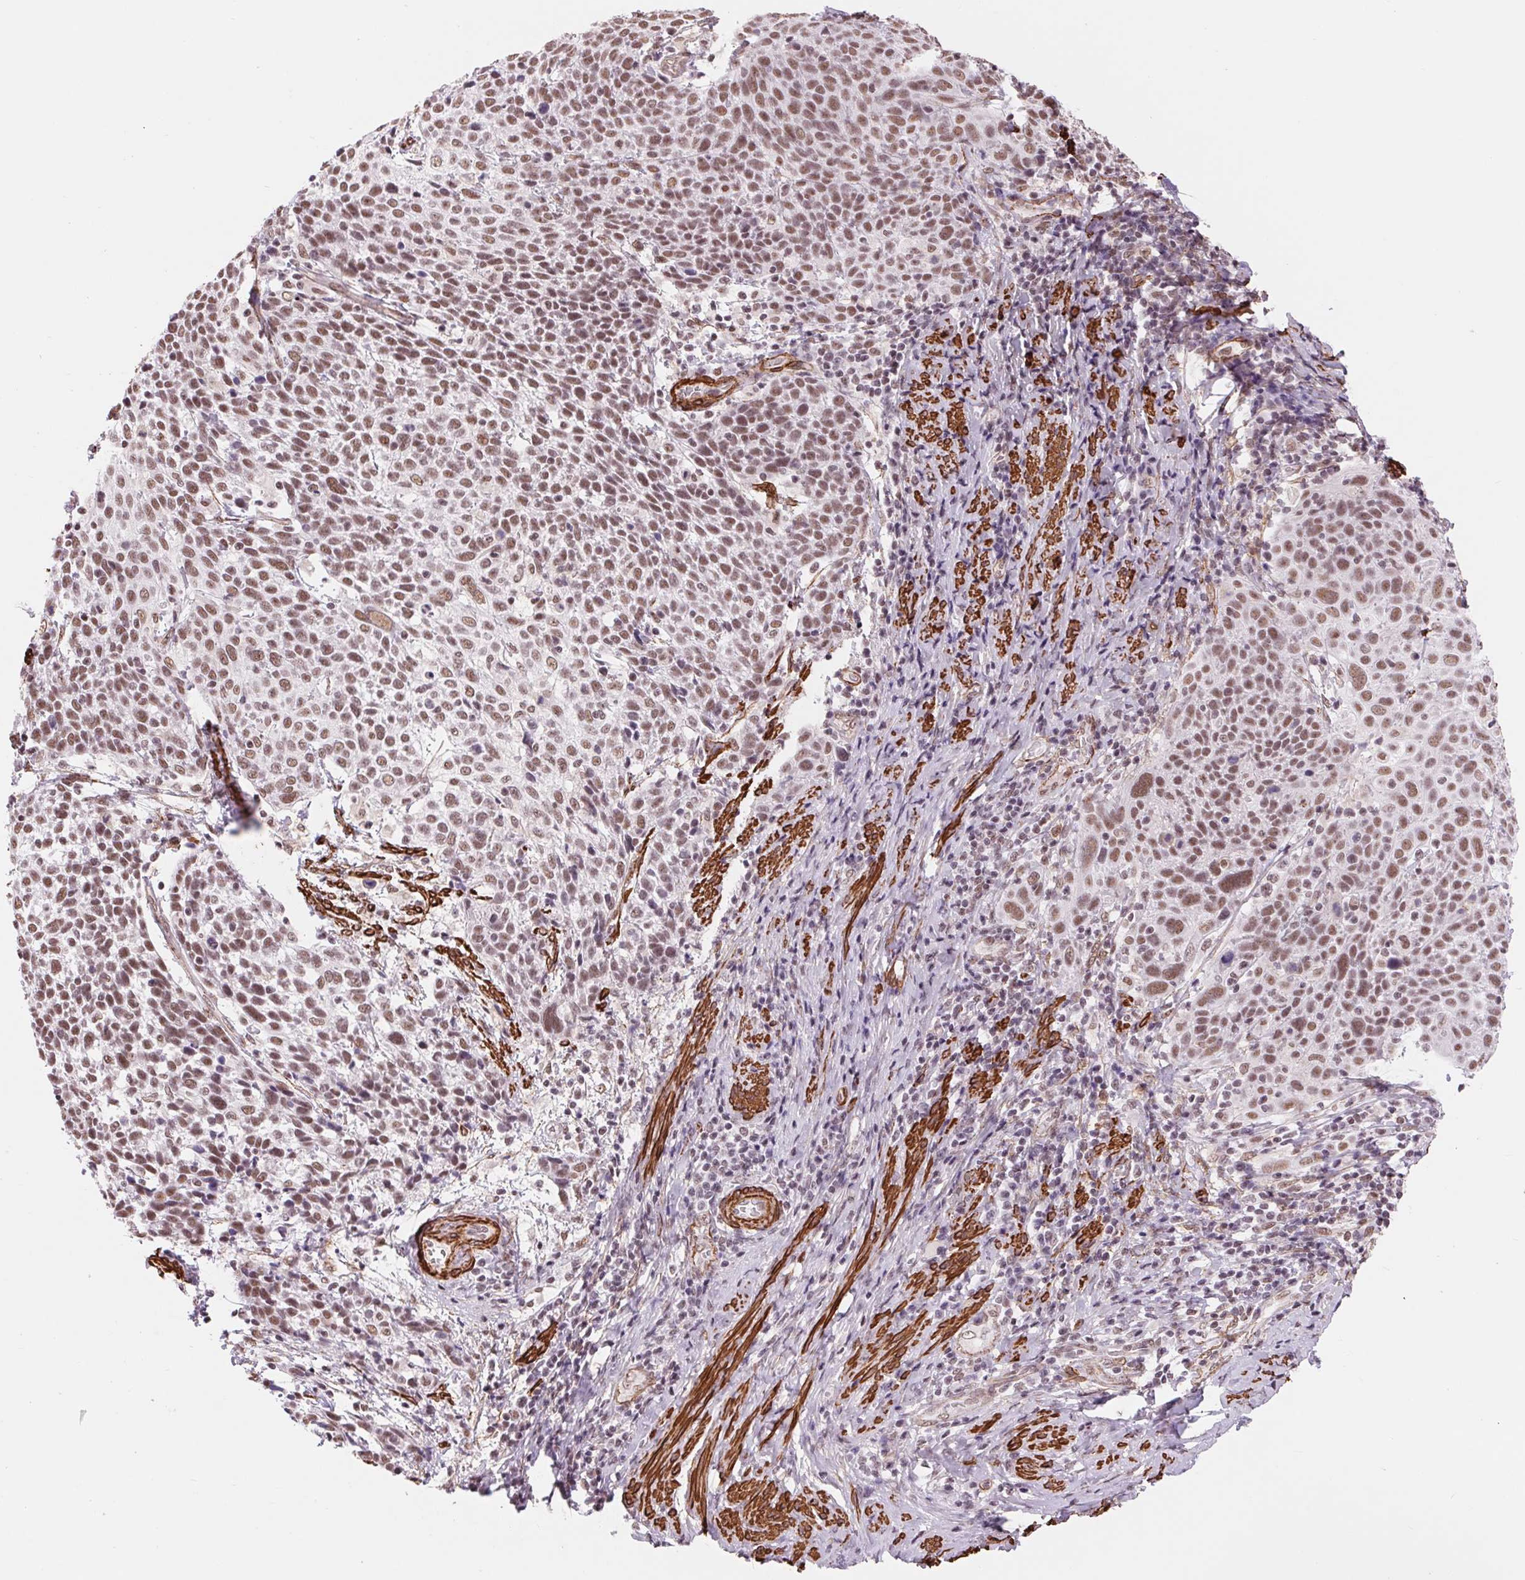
{"staining": {"intensity": "moderate", "quantity": ">75%", "location": "nuclear"}, "tissue": "cervical cancer", "cell_type": "Tumor cells", "image_type": "cancer", "snomed": [{"axis": "morphology", "description": "Squamous cell carcinoma, NOS"}, {"axis": "topography", "description": "Cervix"}], "caption": "Cervical squamous cell carcinoma stained for a protein exhibits moderate nuclear positivity in tumor cells.", "gene": "BCAT1", "patient": {"sex": "female", "age": 61}}